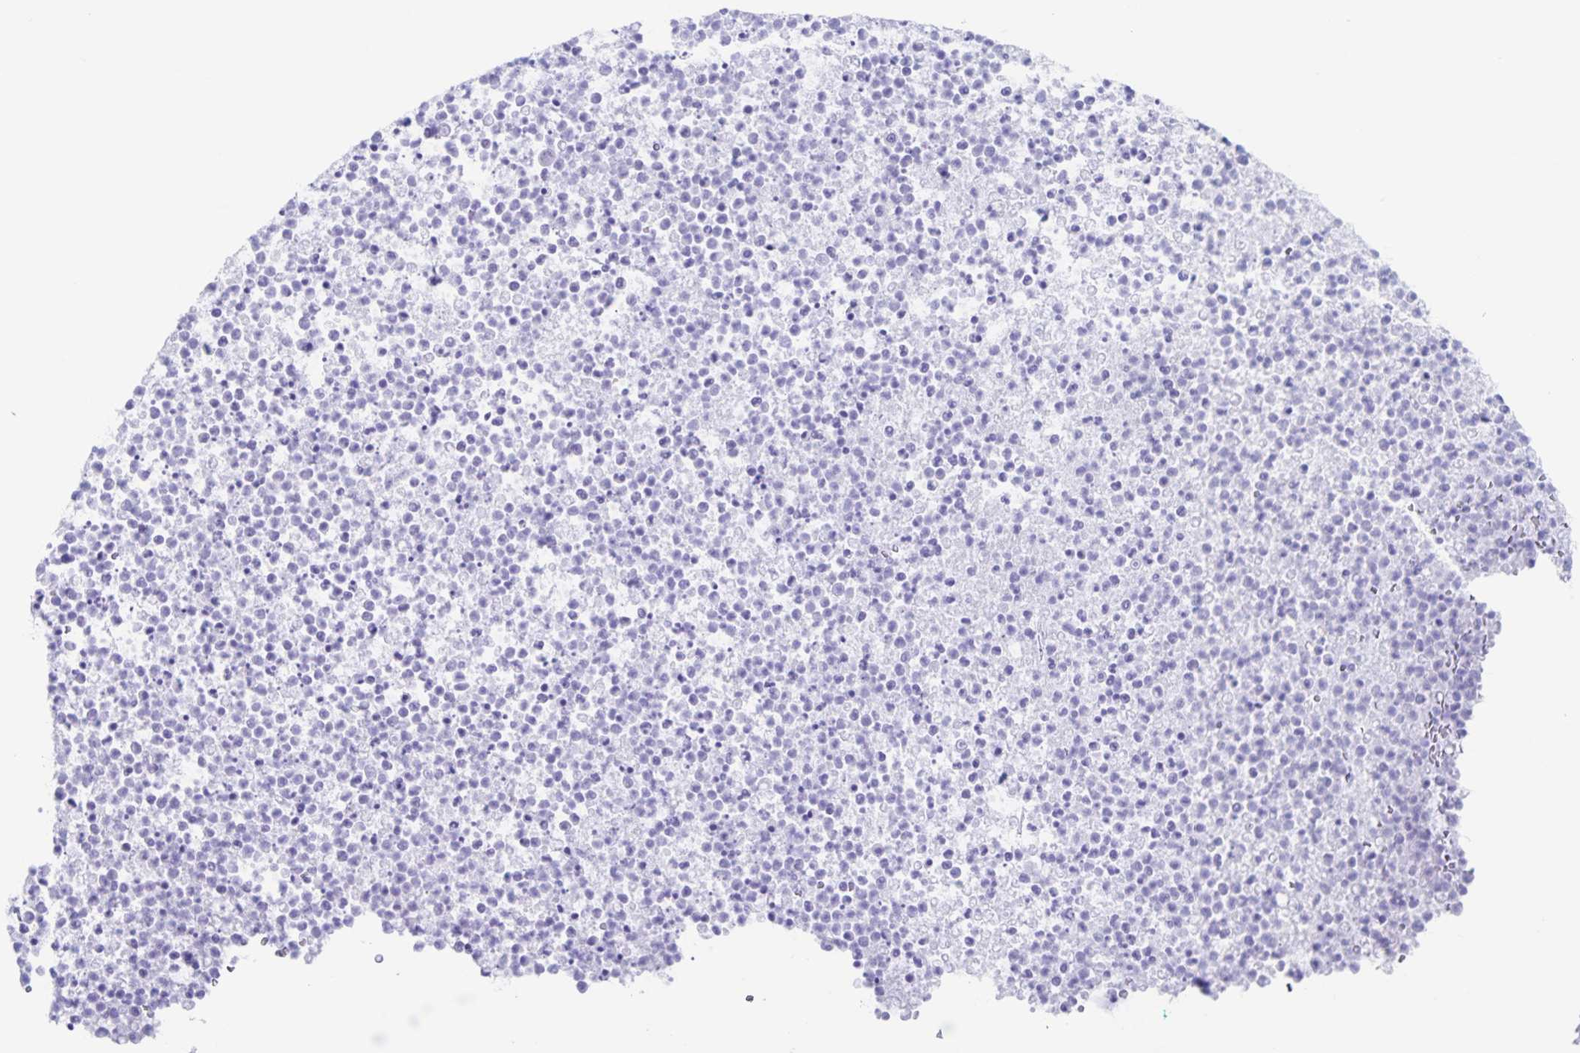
{"staining": {"intensity": "negative", "quantity": "none", "location": "none"}, "tissue": "bronchus", "cell_type": "Respiratory epithelial cells", "image_type": "normal", "snomed": [{"axis": "morphology", "description": "Normal tissue, NOS"}, {"axis": "topography", "description": "Cartilage tissue"}, {"axis": "topography", "description": "Bronchus"}], "caption": "There is no significant positivity in respiratory epithelial cells of bronchus.", "gene": "C12orf56", "patient": {"sex": "male", "age": 56}}